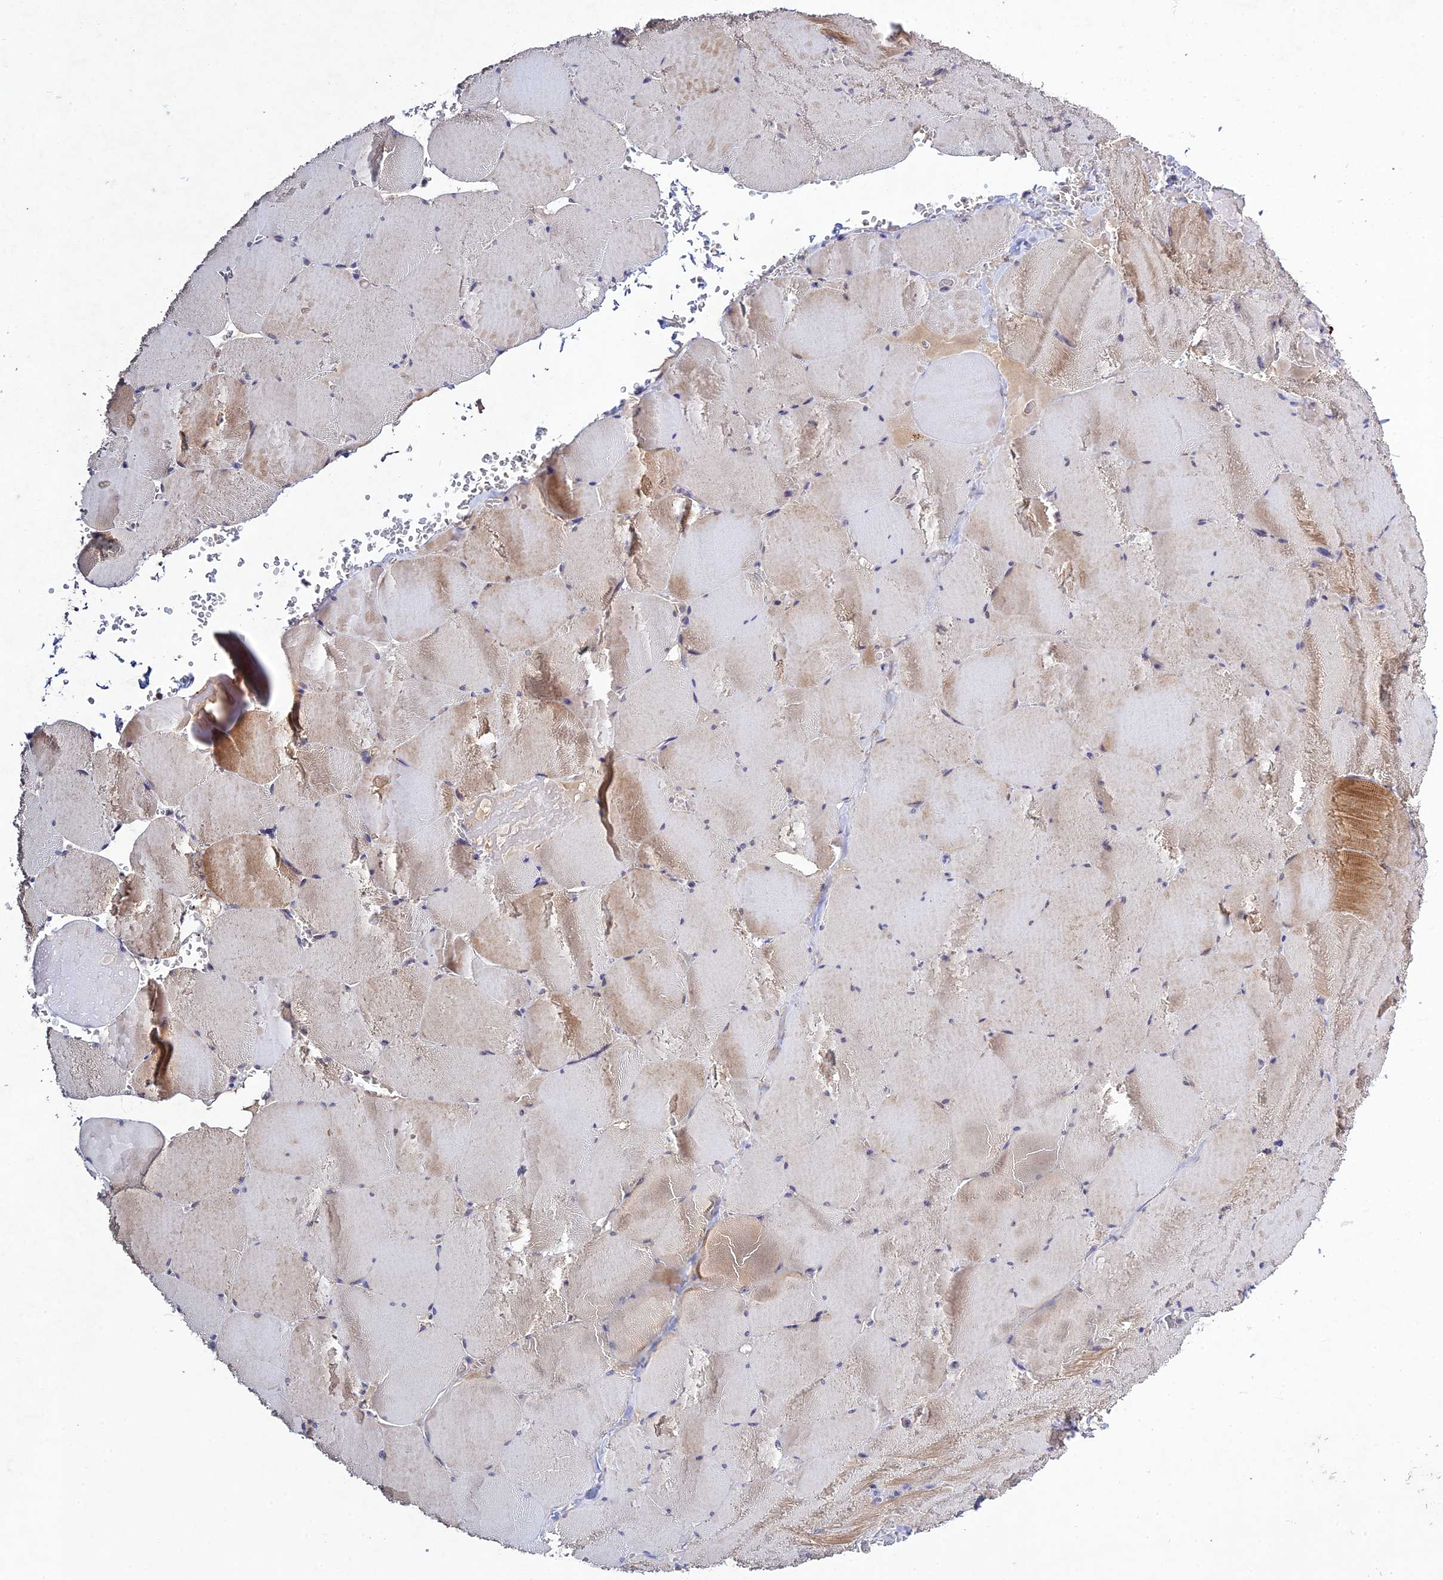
{"staining": {"intensity": "moderate", "quantity": "<25%", "location": "cytoplasmic/membranous"}, "tissue": "skeletal muscle", "cell_type": "Myocytes", "image_type": "normal", "snomed": [{"axis": "morphology", "description": "Normal tissue, NOS"}, {"axis": "topography", "description": "Skeletal muscle"}, {"axis": "topography", "description": "Head-Neck"}], "caption": "Human skeletal muscle stained with a brown dye reveals moderate cytoplasmic/membranous positive expression in approximately <25% of myocytes.", "gene": "CHST5", "patient": {"sex": "male", "age": 66}}